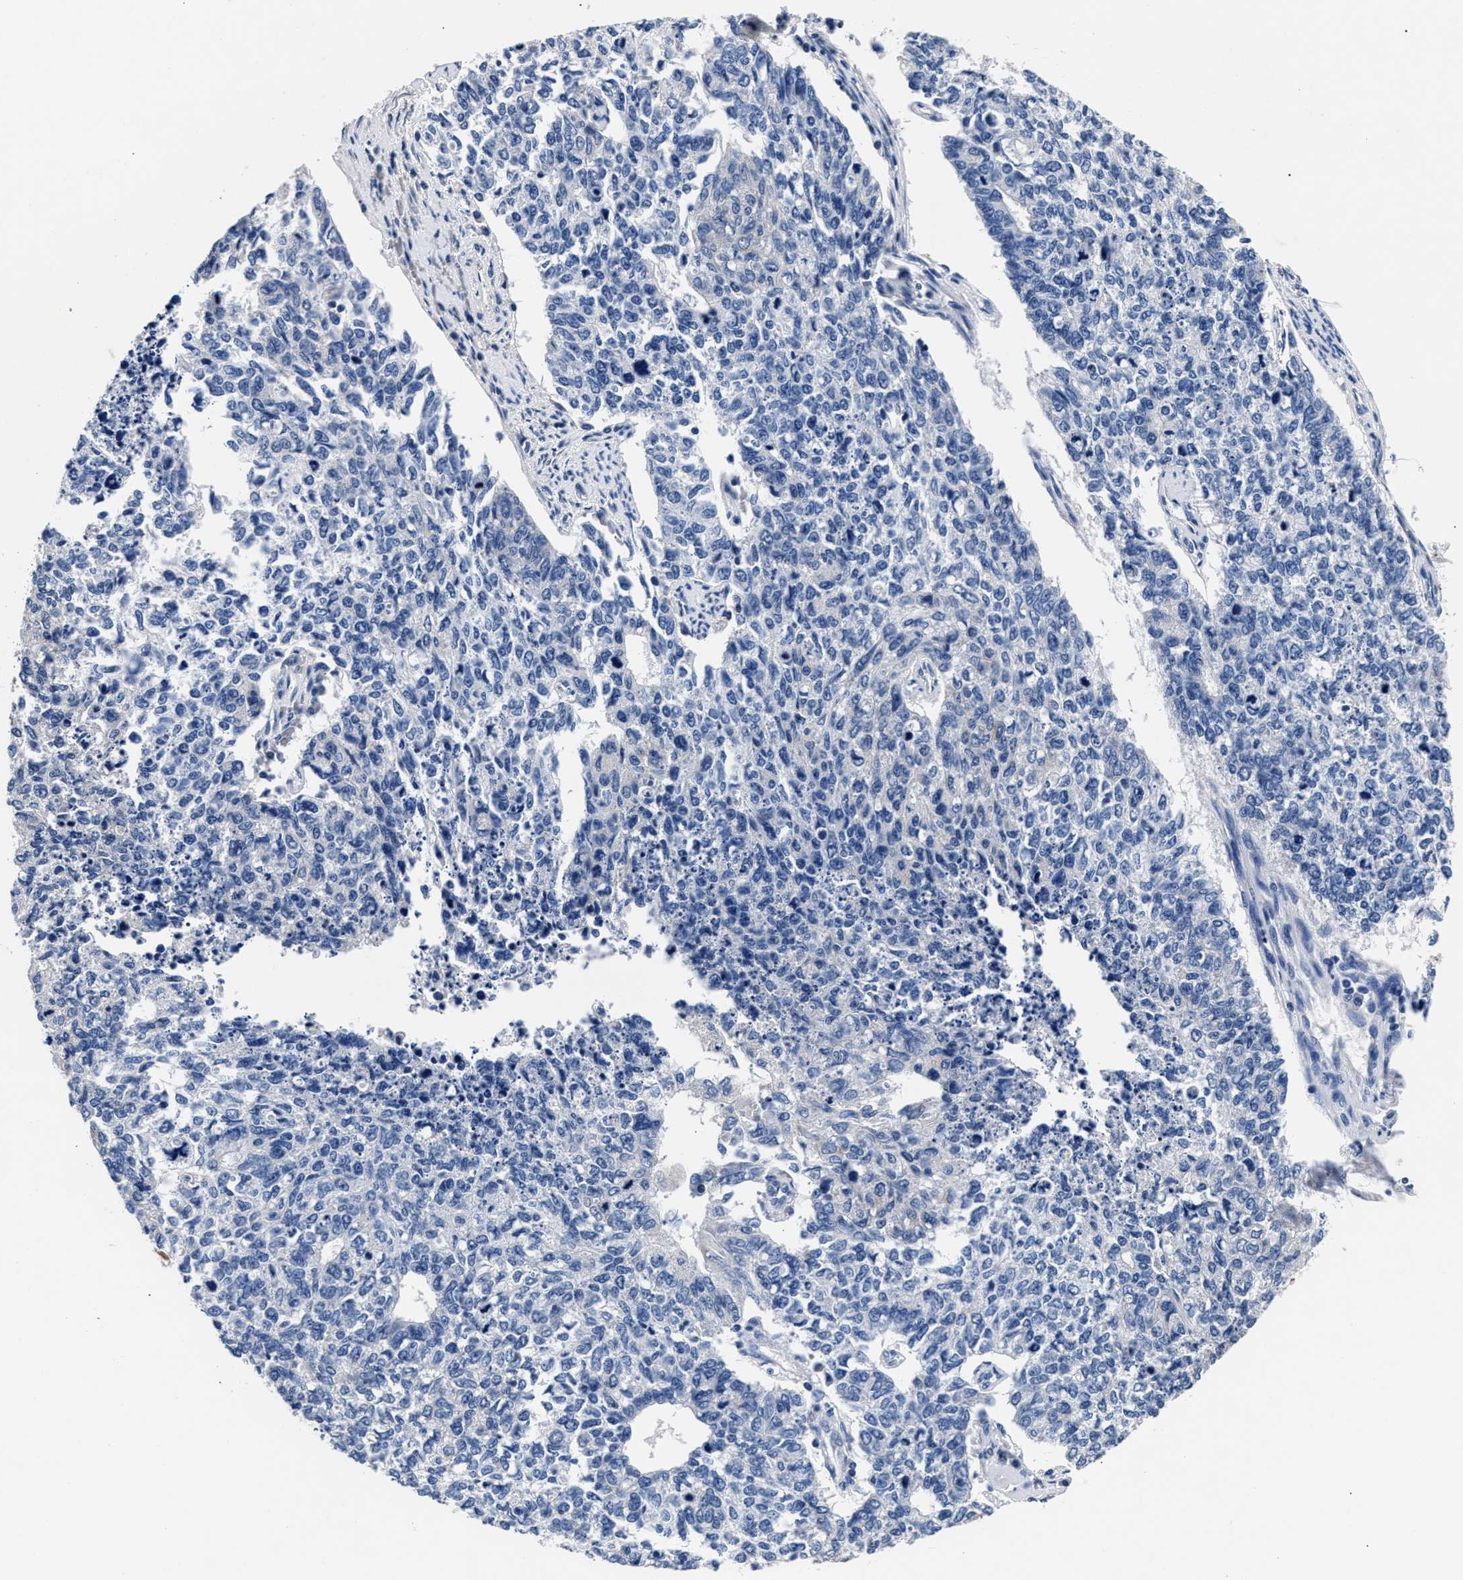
{"staining": {"intensity": "negative", "quantity": "none", "location": "none"}, "tissue": "cervical cancer", "cell_type": "Tumor cells", "image_type": "cancer", "snomed": [{"axis": "morphology", "description": "Squamous cell carcinoma, NOS"}, {"axis": "topography", "description": "Cervix"}], "caption": "A high-resolution image shows IHC staining of cervical squamous cell carcinoma, which shows no significant staining in tumor cells. The staining was performed using DAB to visualize the protein expression in brown, while the nuclei were stained in blue with hematoxylin (Magnification: 20x).", "gene": "PHF24", "patient": {"sex": "female", "age": 63}}